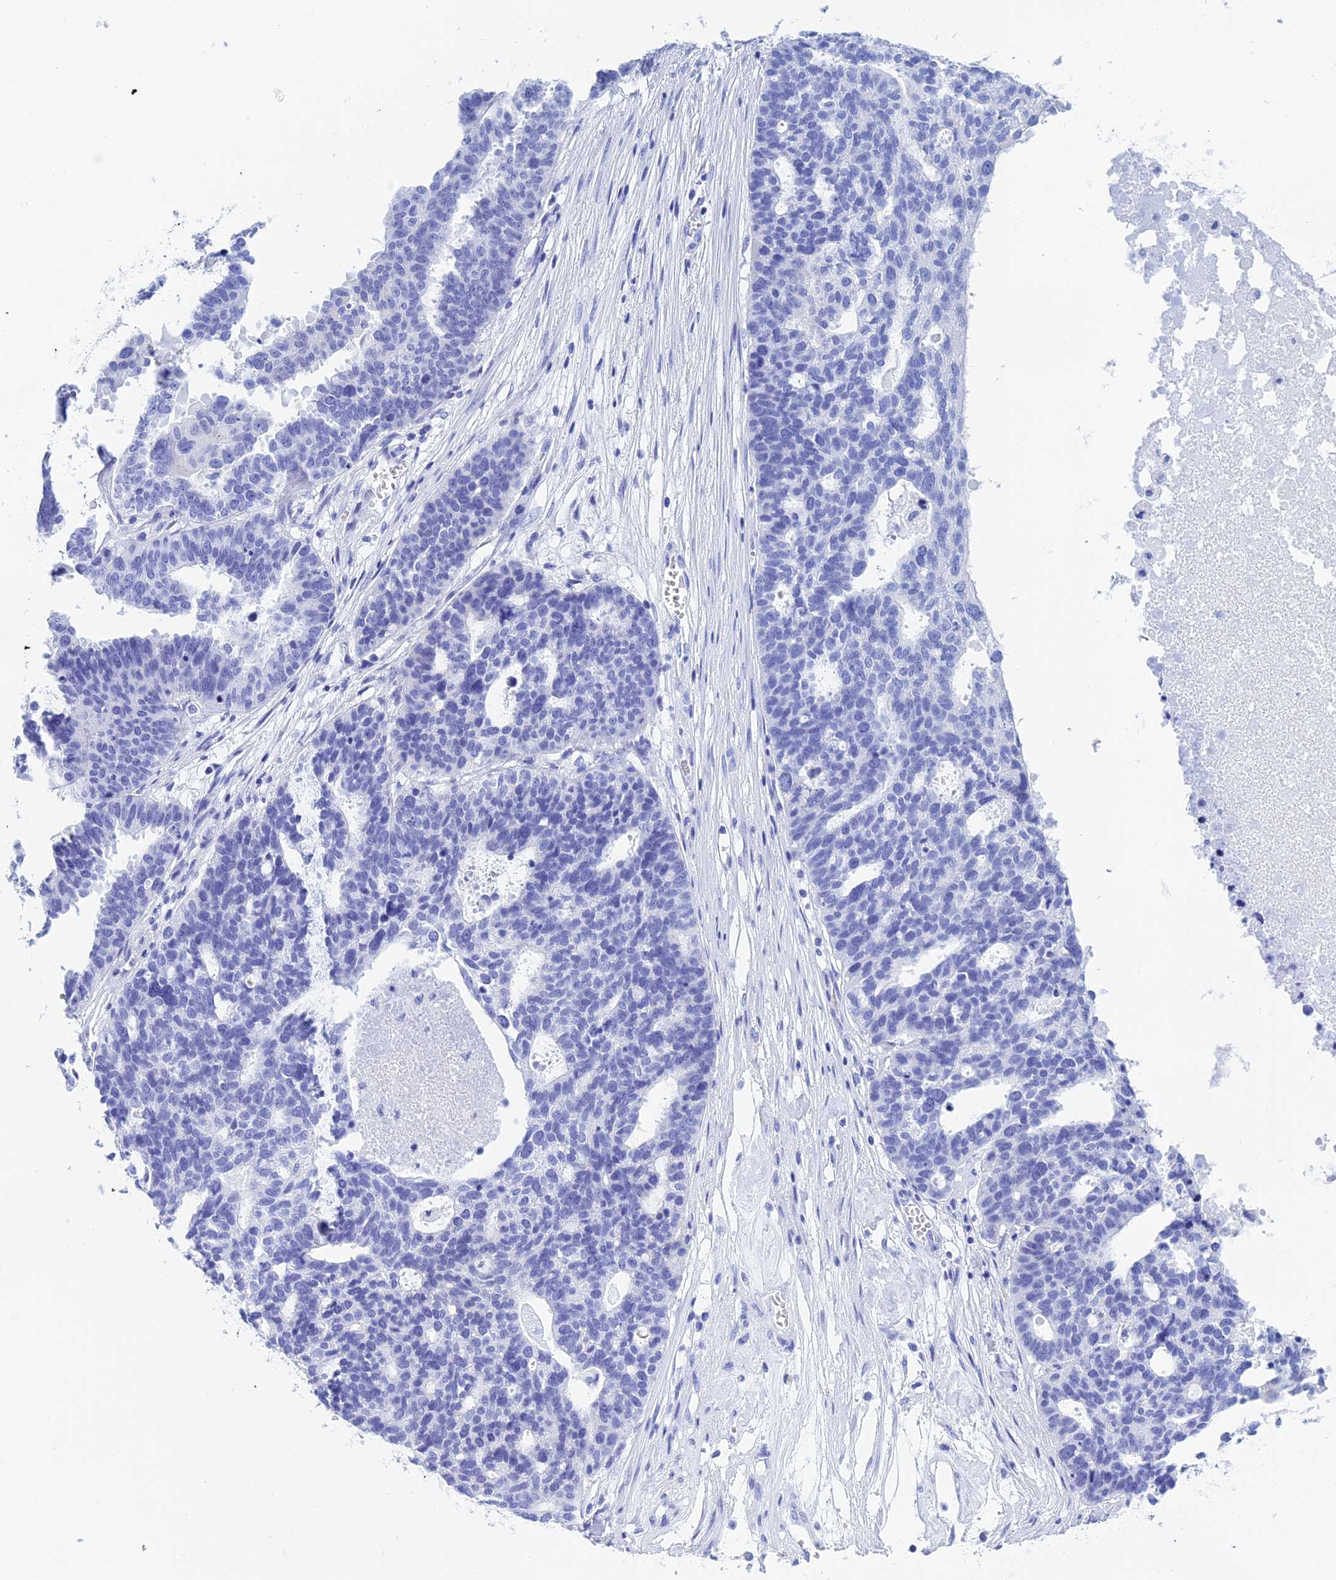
{"staining": {"intensity": "negative", "quantity": "none", "location": "none"}, "tissue": "ovarian cancer", "cell_type": "Tumor cells", "image_type": "cancer", "snomed": [{"axis": "morphology", "description": "Cystadenocarcinoma, serous, NOS"}, {"axis": "topography", "description": "Ovary"}], "caption": "A histopathology image of human serous cystadenocarcinoma (ovarian) is negative for staining in tumor cells.", "gene": "TEX101", "patient": {"sex": "female", "age": 59}}